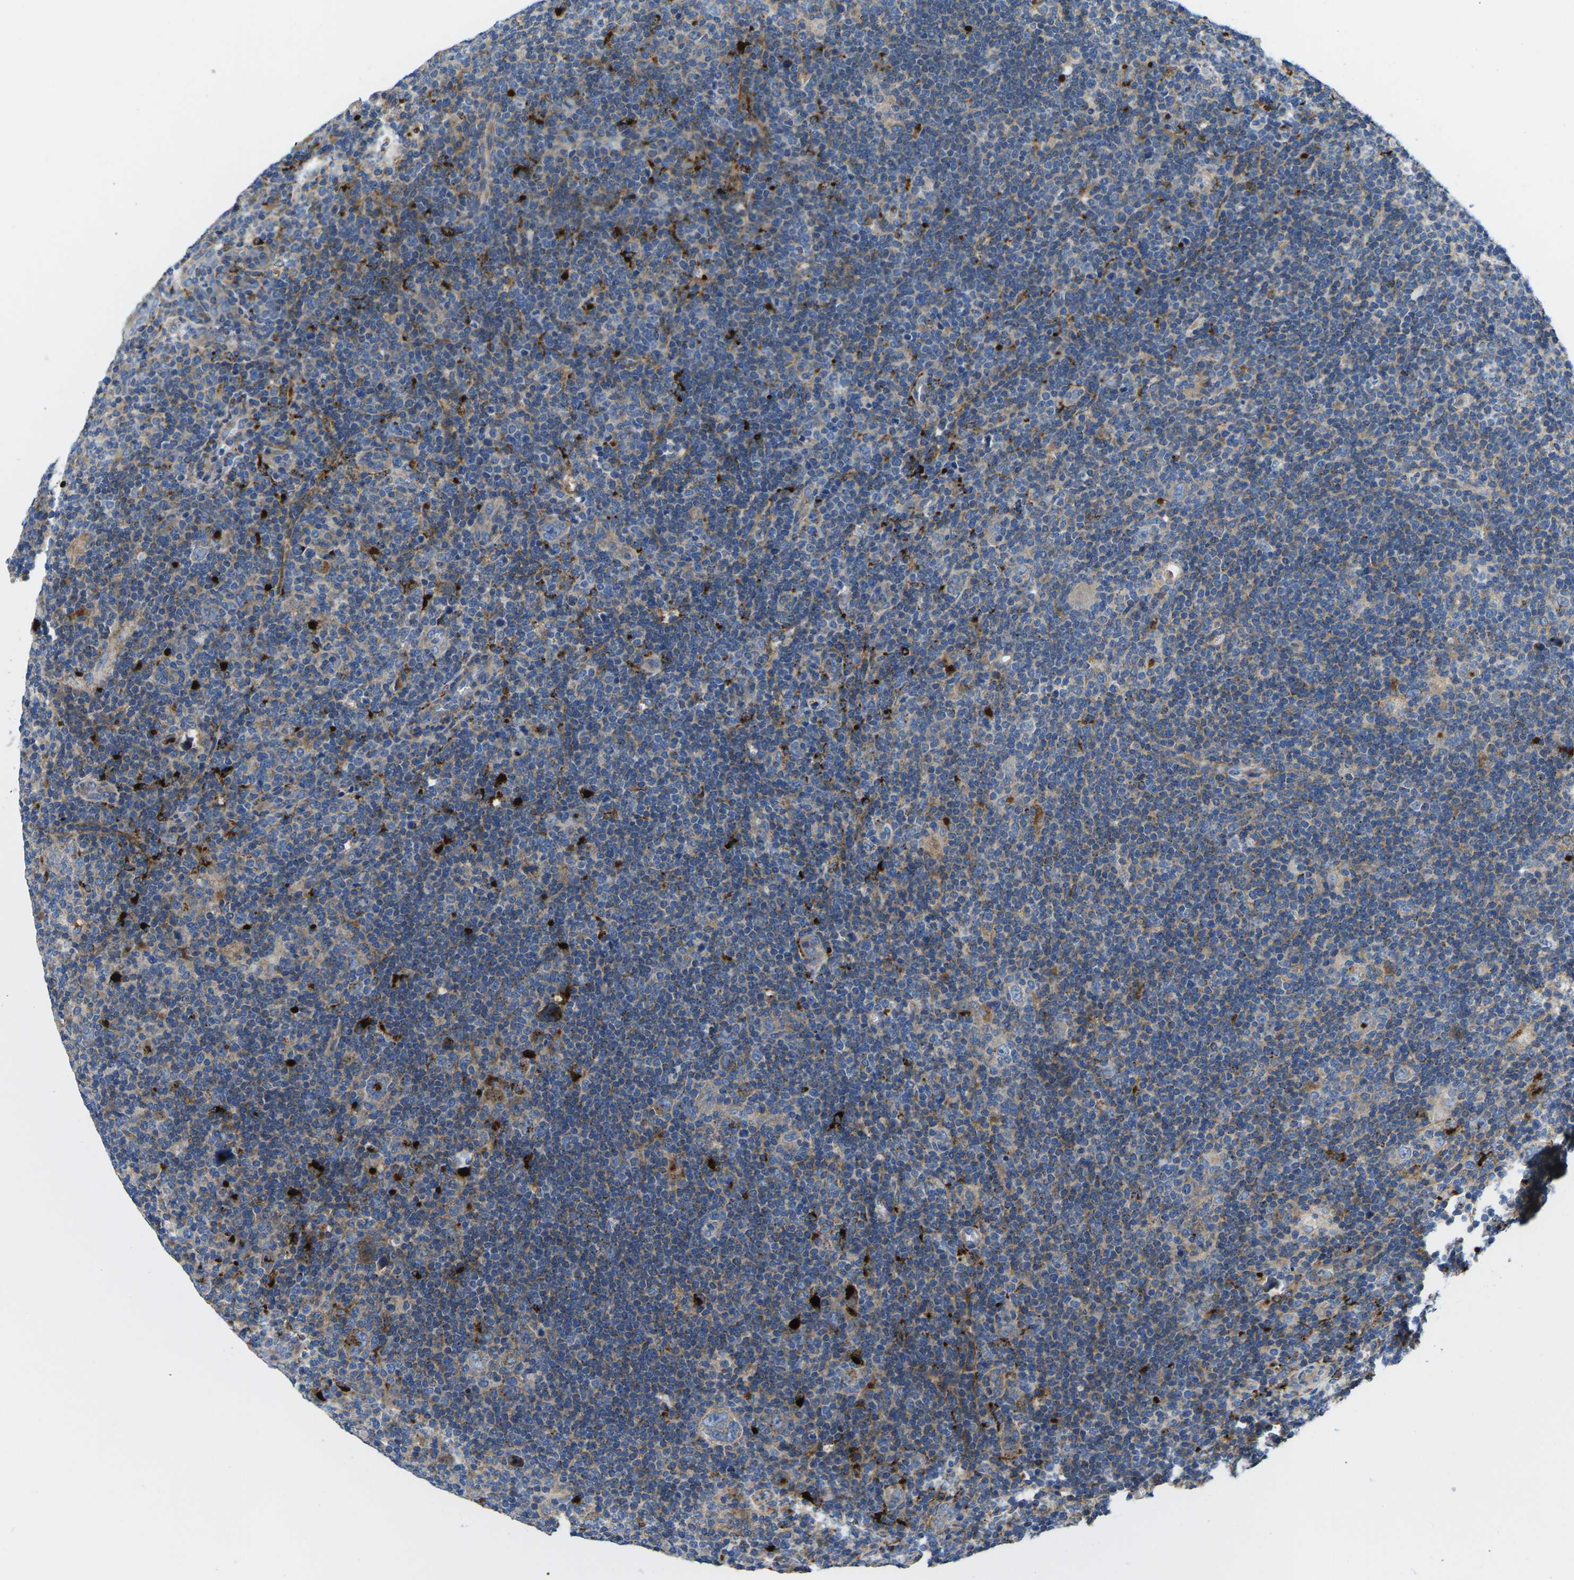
{"staining": {"intensity": "weak", "quantity": ">75%", "location": "cytoplasmic/membranous"}, "tissue": "lymphoma", "cell_type": "Tumor cells", "image_type": "cancer", "snomed": [{"axis": "morphology", "description": "Hodgkin's disease, NOS"}, {"axis": "topography", "description": "Lymph node"}], "caption": "High-power microscopy captured an IHC micrograph of lymphoma, revealing weak cytoplasmic/membranous staining in approximately >75% of tumor cells.", "gene": "DLG1", "patient": {"sex": "female", "age": 57}}